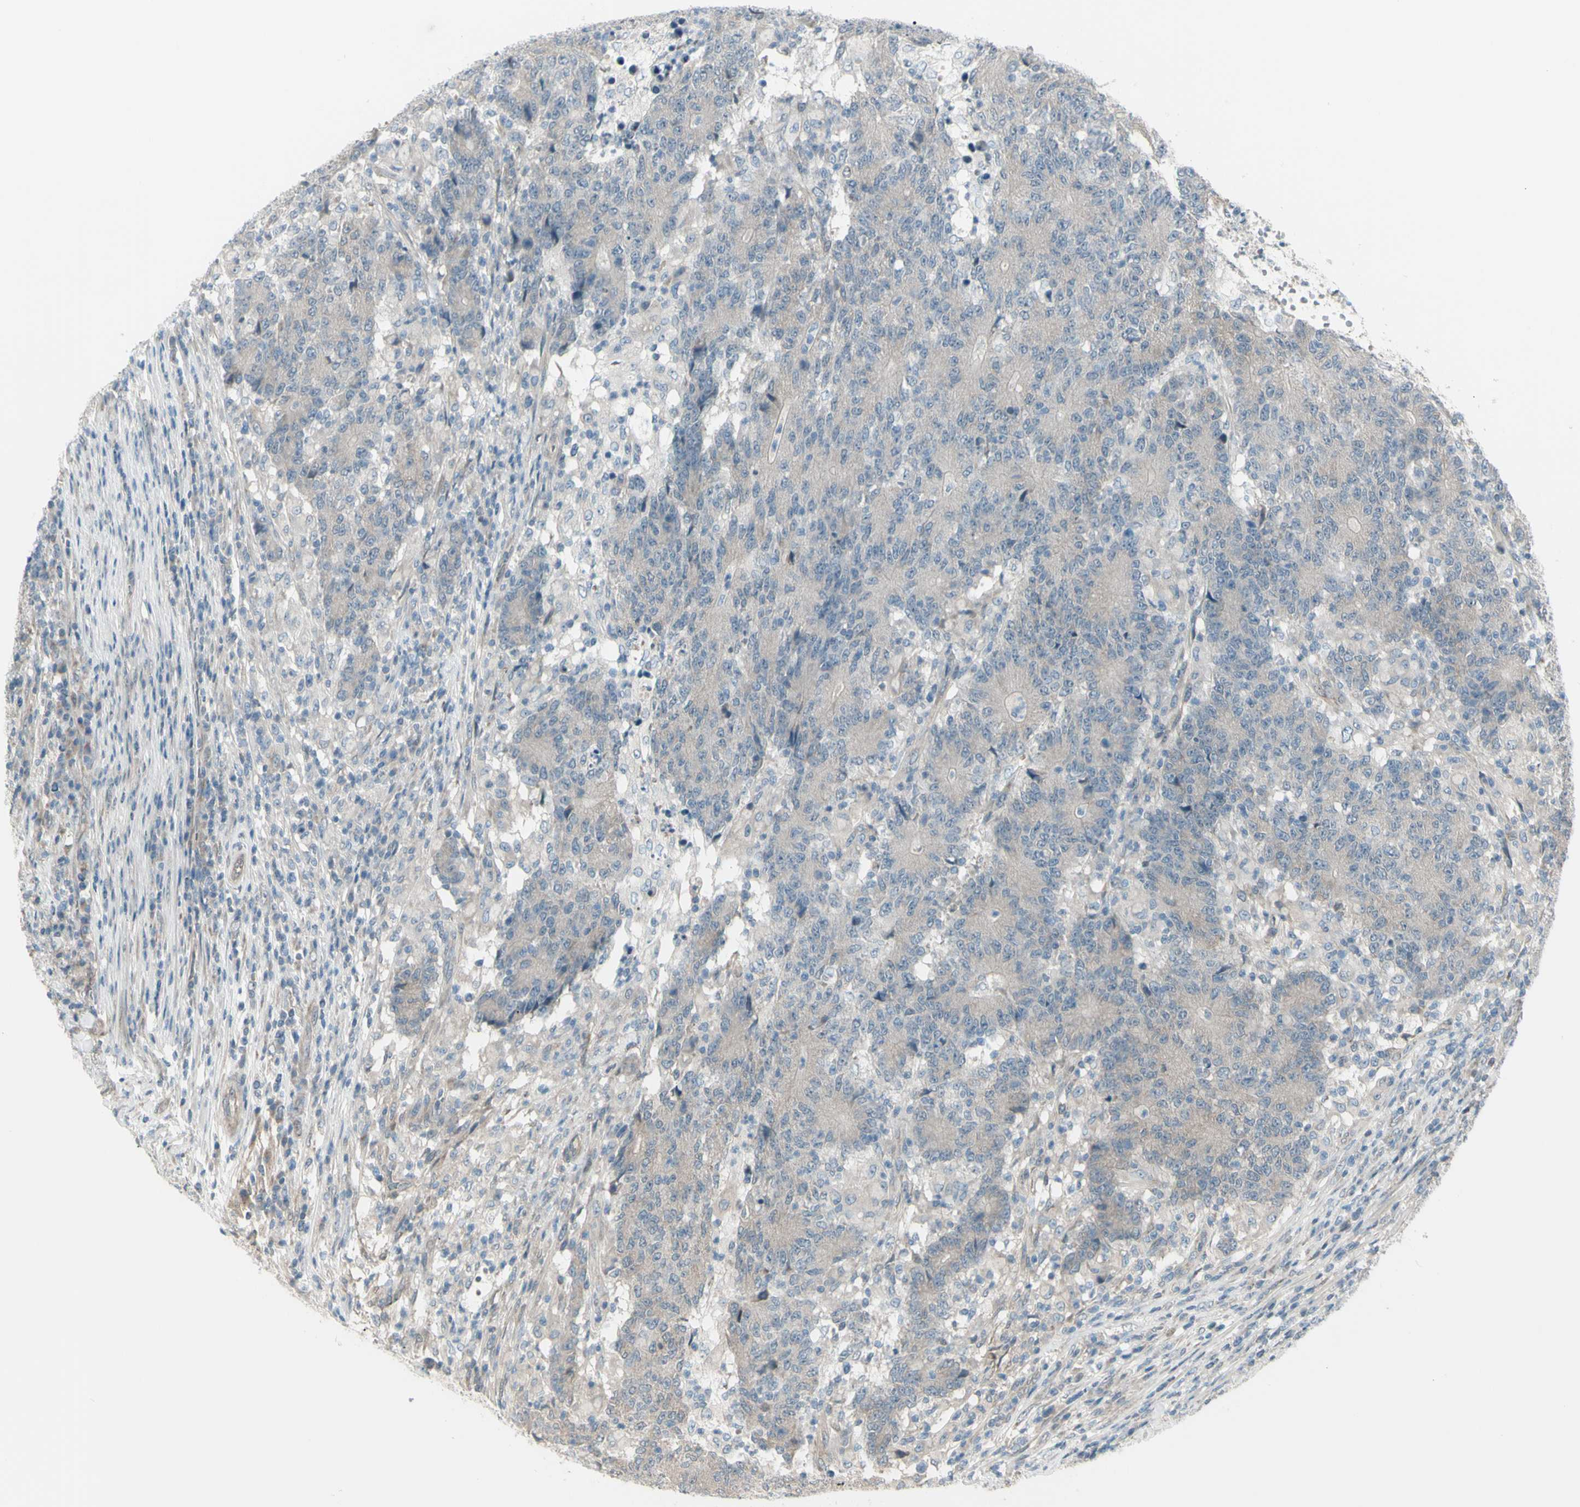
{"staining": {"intensity": "weak", "quantity": ">75%", "location": "cytoplasmic/membranous"}, "tissue": "colorectal cancer", "cell_type": "Tumor cells", "image_type": "cancer", "snomed": [{"axis": "morphology", "description": "Normal tissue, NOS"}, {"axis": "morphology", "description": "Adenocarcinoma, NOS"}, {"axis": "topography", "description": "Colon"}], "caption": "Colorectal cancer (adenocarcinoma) stained for a protein reveals weak cytoplasmic/membranous positivity in tumor cells.", "gene": "NAXD", "patient": {"sex": "female", "age": 75}}